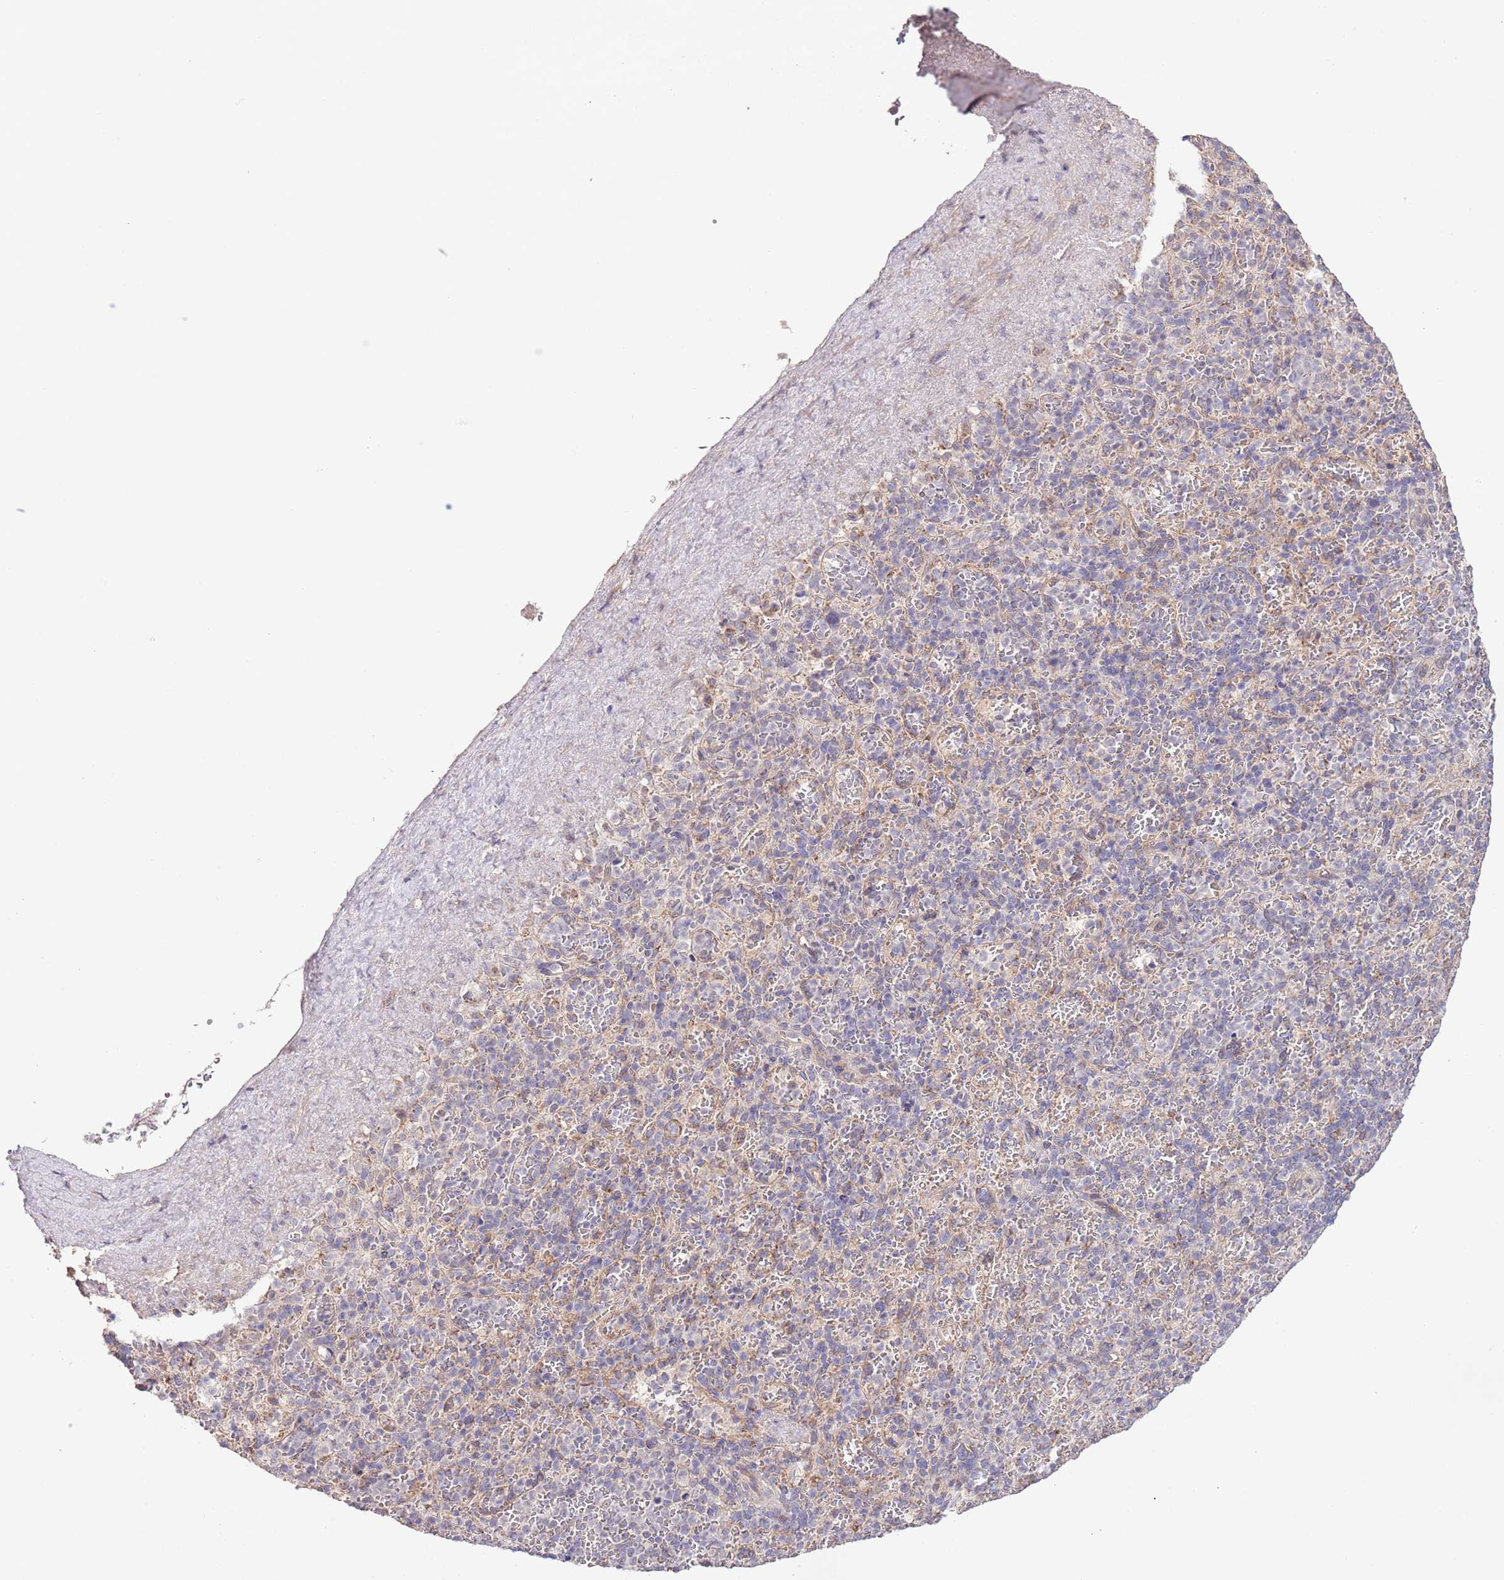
{"staining": {"intensity": "weak", "quantity": "25%-75%", "location": "cytoplasmic/membranous"}, "tissue": "spleen", "cell_type": "Cells in red pulp", "image_type": "normal", "snomed": [{"axis": "morphology", "description": "Normal tissue, NOS"}, {"axis": "topography", "description": "Spleen"}], "caption": "Spleen stained with a brown dye shows weak cytoplasmic/membranous positive expression in approximately 25%-75% of cells in red pulp.", "gene": "IVD", "patient": {"sex": "female", "age": 74}}